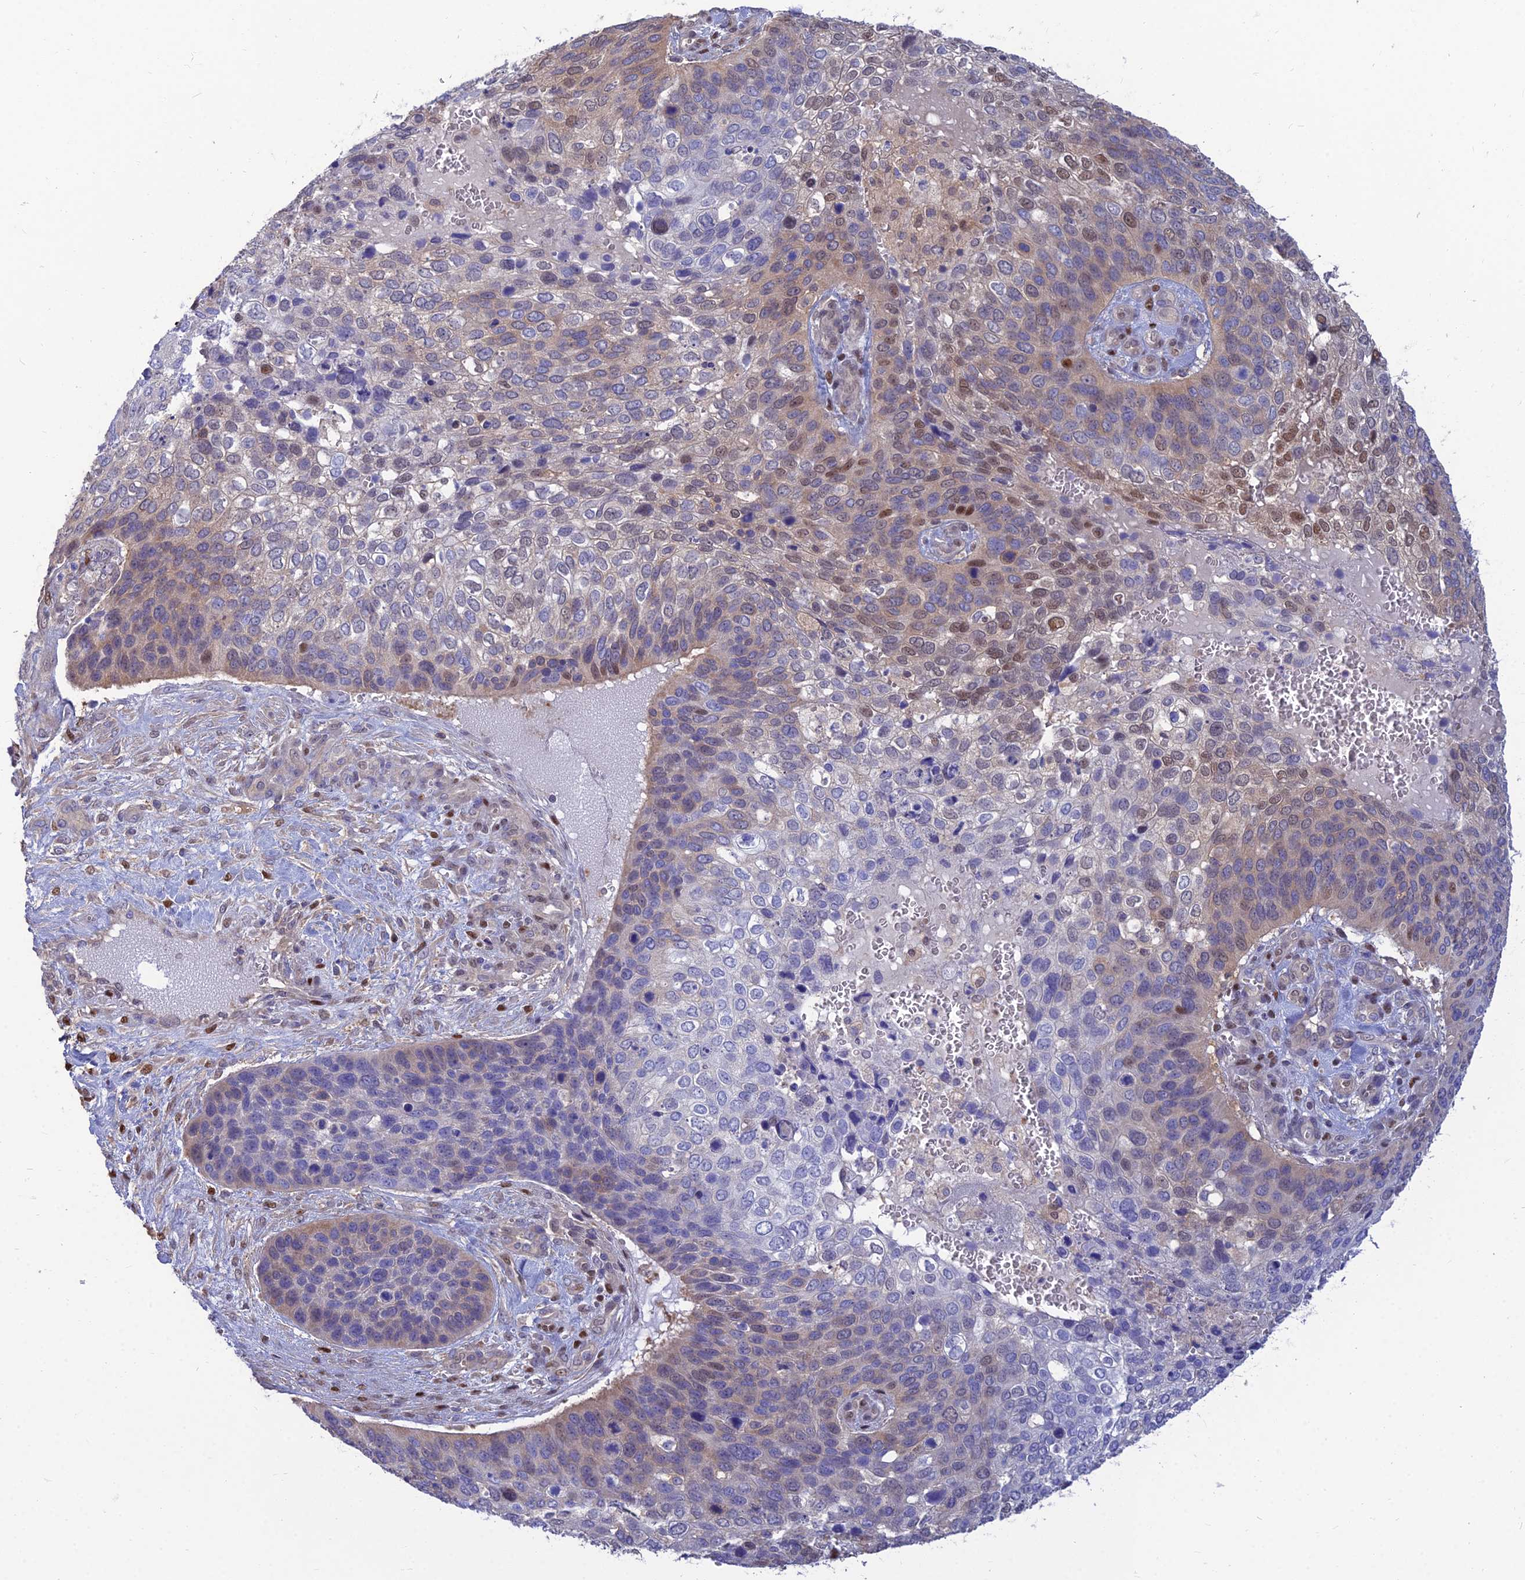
{"staining": {"intensity": "moderate", "quantity": "<25%", "location": "nuclear"}, "tissue": "skin cancer", "cell_type": "Tumor cells", "image_type": "cancer", "snomed": [{"axis": "morphology", "description": "Basal cell carcinoma"}, {"axis": "topography", "description": "Skin"}], "caption": "Human skin basal cell carcinoma stained with a protein marker reveals moderate staining in tumor cells.", "gene": "DNPEP", "patient": {"sex": "female", "age": 74}}